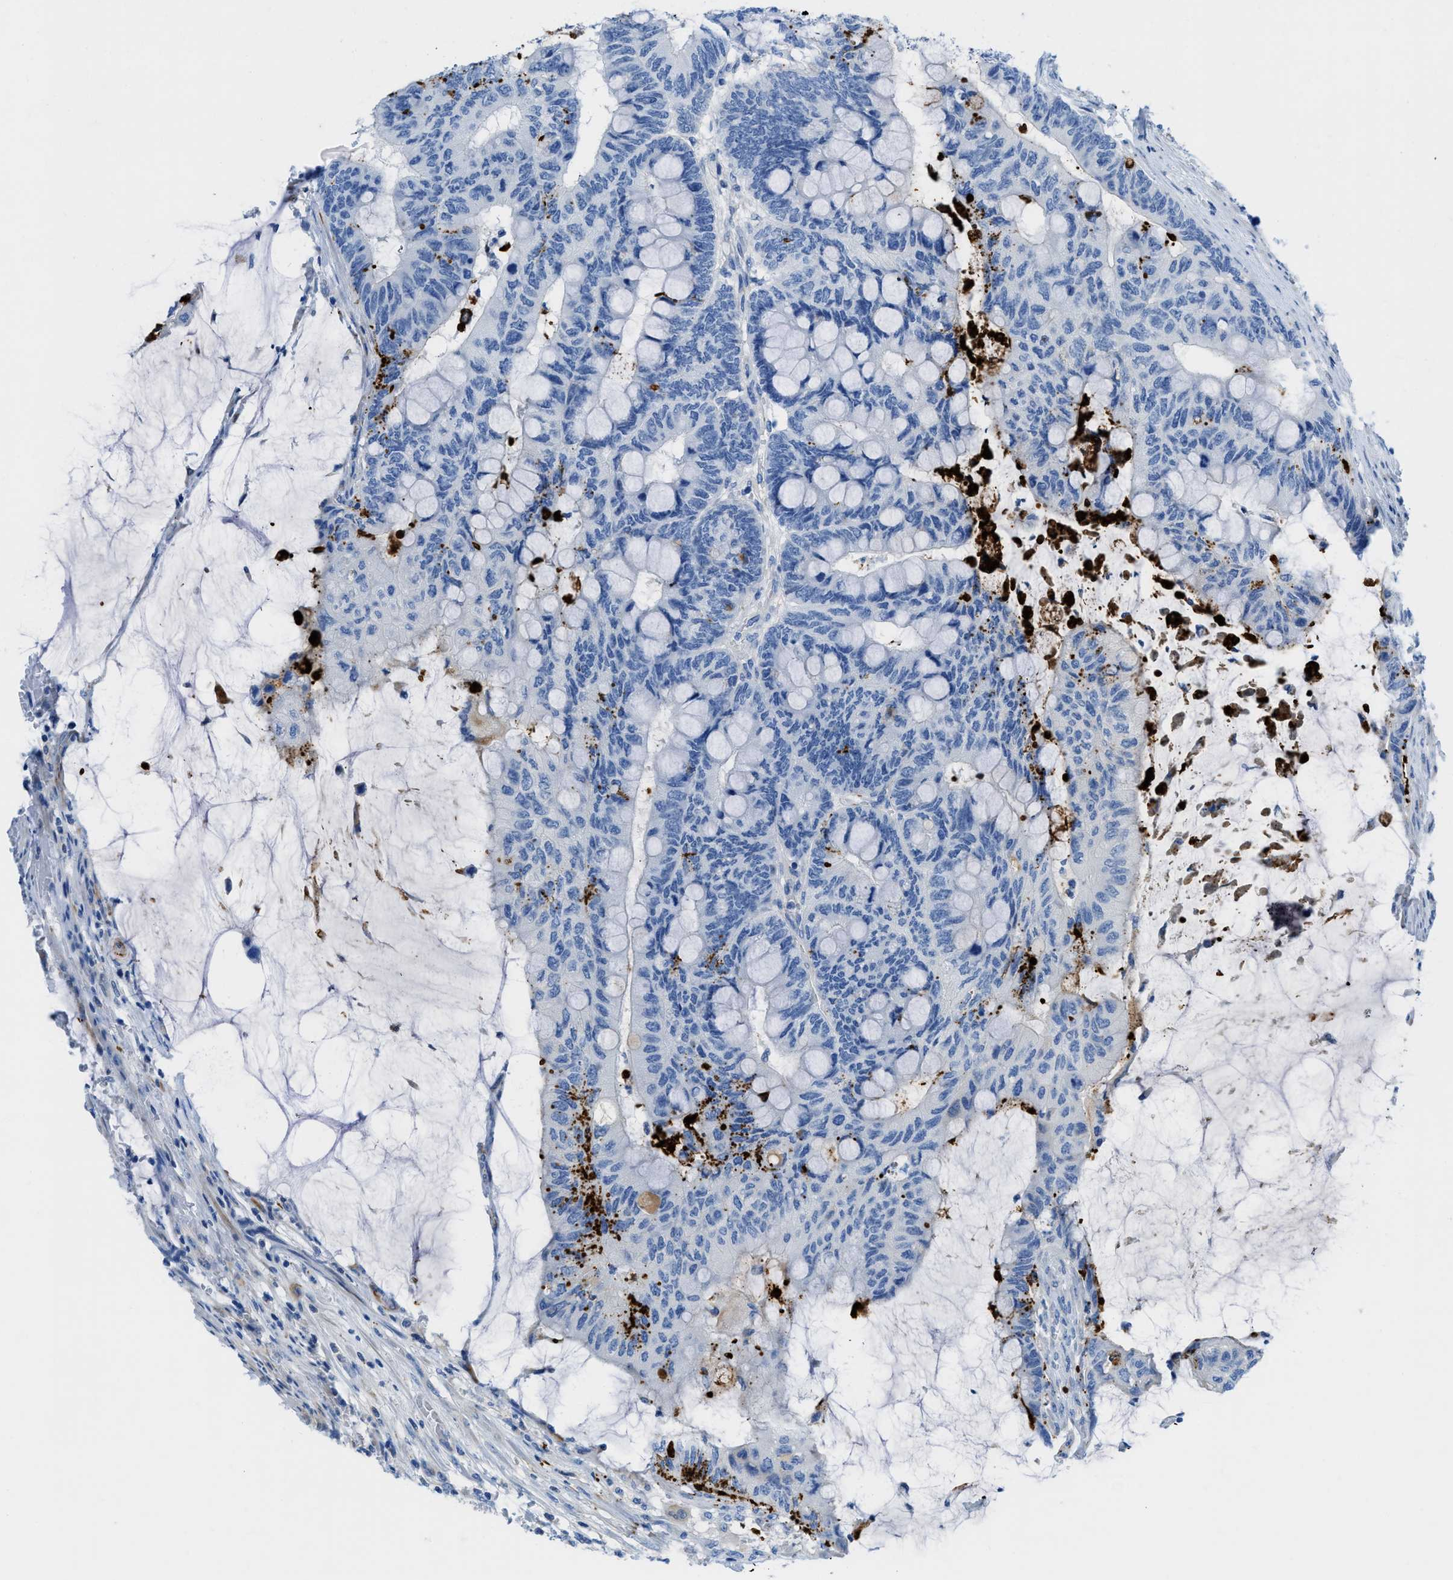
{"staining": {"intensity": "negative", "quantity": "none", "location": "none"}, "tissue": "colorectal cancer", "cell_type": "Tumor cells", "image_type": "cancer", "snomed": [{"axis": "morphology", "description": "Normal tissue, NOS"}, {"axis": "morphology", "description": "Adenocarcinoma, NOS"}, {"axis": "topography", "description": "Rectum"}], "caption": "Tumor cells are negative for brown protein staining in adenocarcinoma (colorectal).", "gene": "XCR1", "patient": {"sex": "male", "age": 92}}